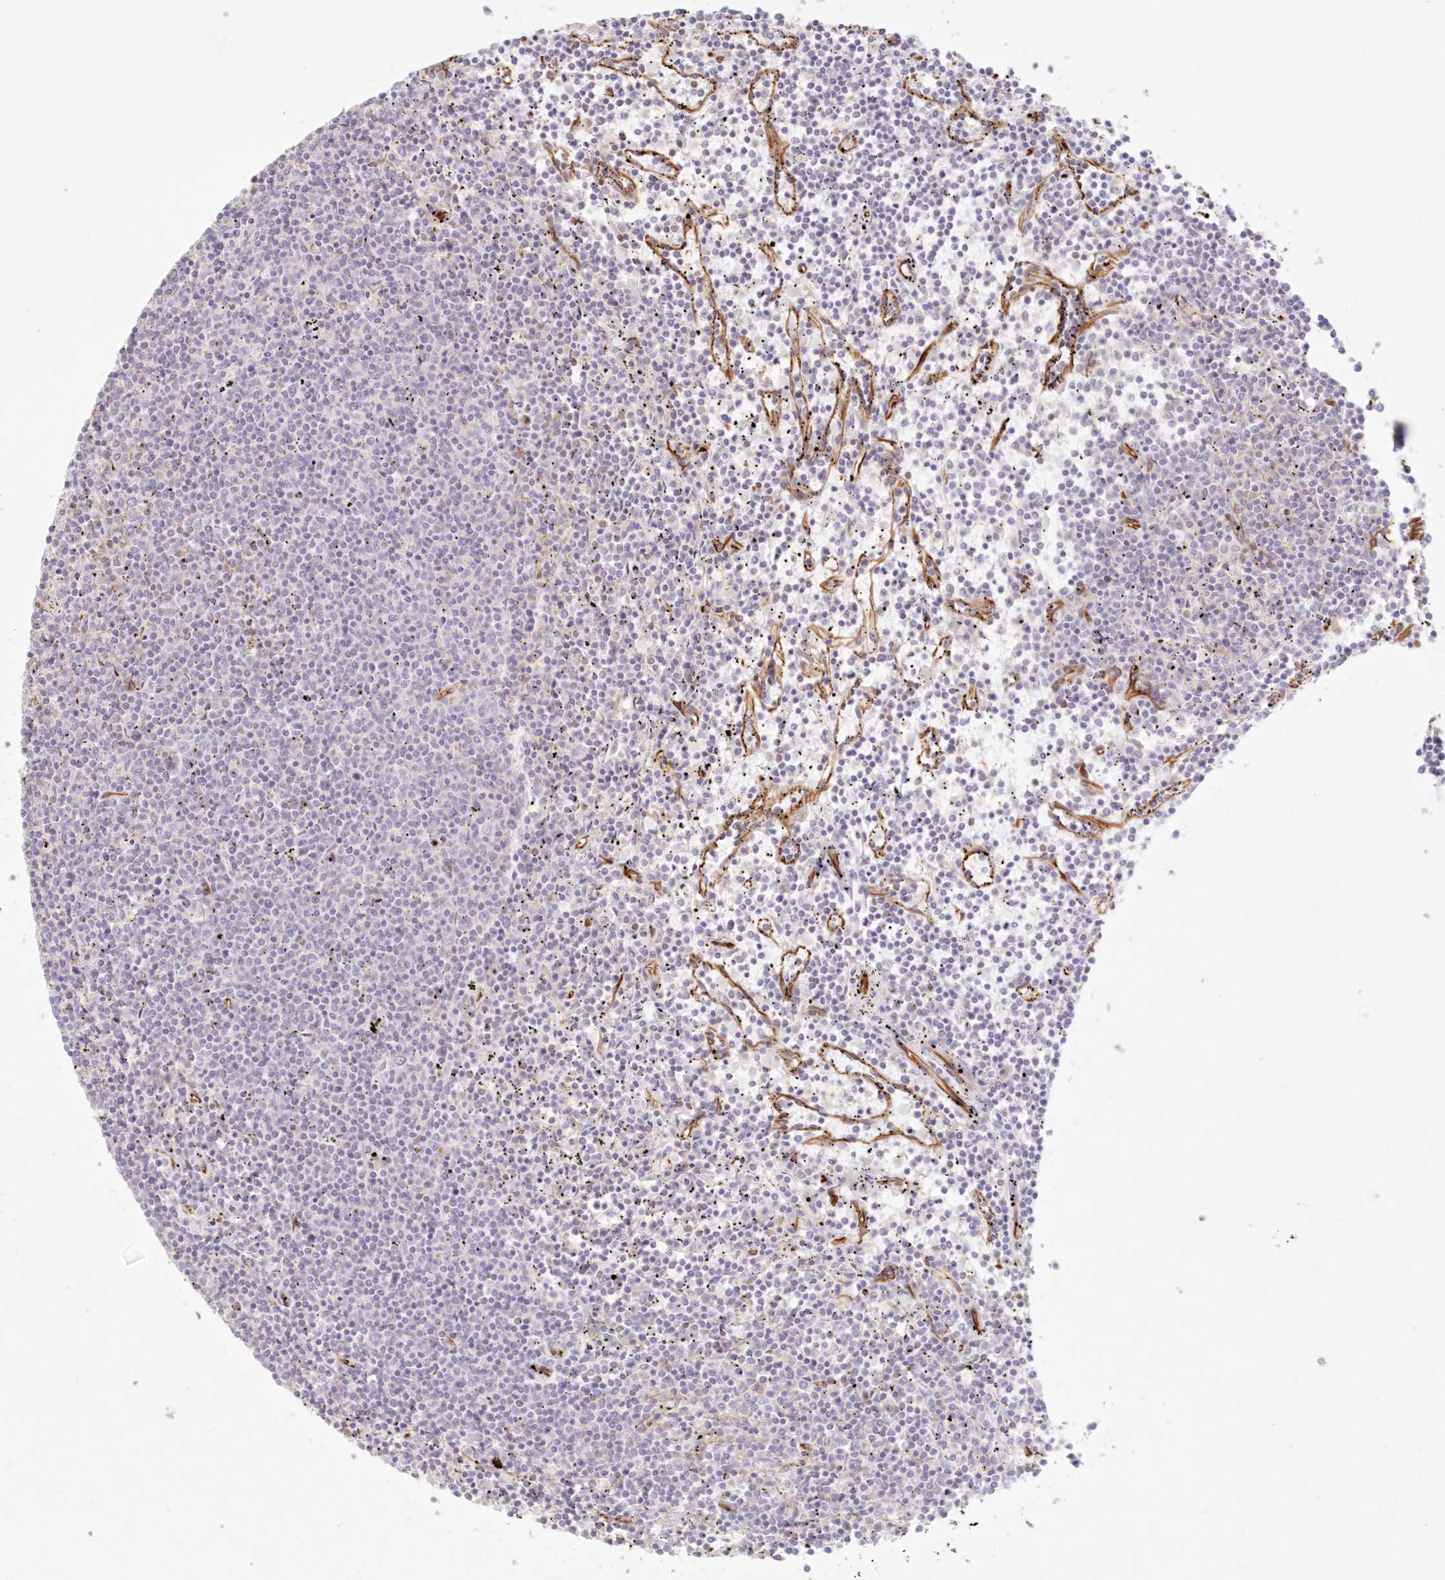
{"staining": {"intensity": "negative", "quantity": "none", "location": "none"}, "tissue": "lymphoma", "cell_type": "Tumor cells", "image_type": "cancer", "snomed": [{"axis": "morphology", "description": "Malignant lymphoma, non-Hodgkin's type, Low grade"}, {"axis": "topography", "description": "Spleen"}], "caption": "This micrograph is of lymphoma stained with IHC to label a protein in brown with the nuclei are counter-stained blue. There is no staining in tumor cells.", "gene": "DMRTB1", "patient": {"sex": "female", "age": 50}}